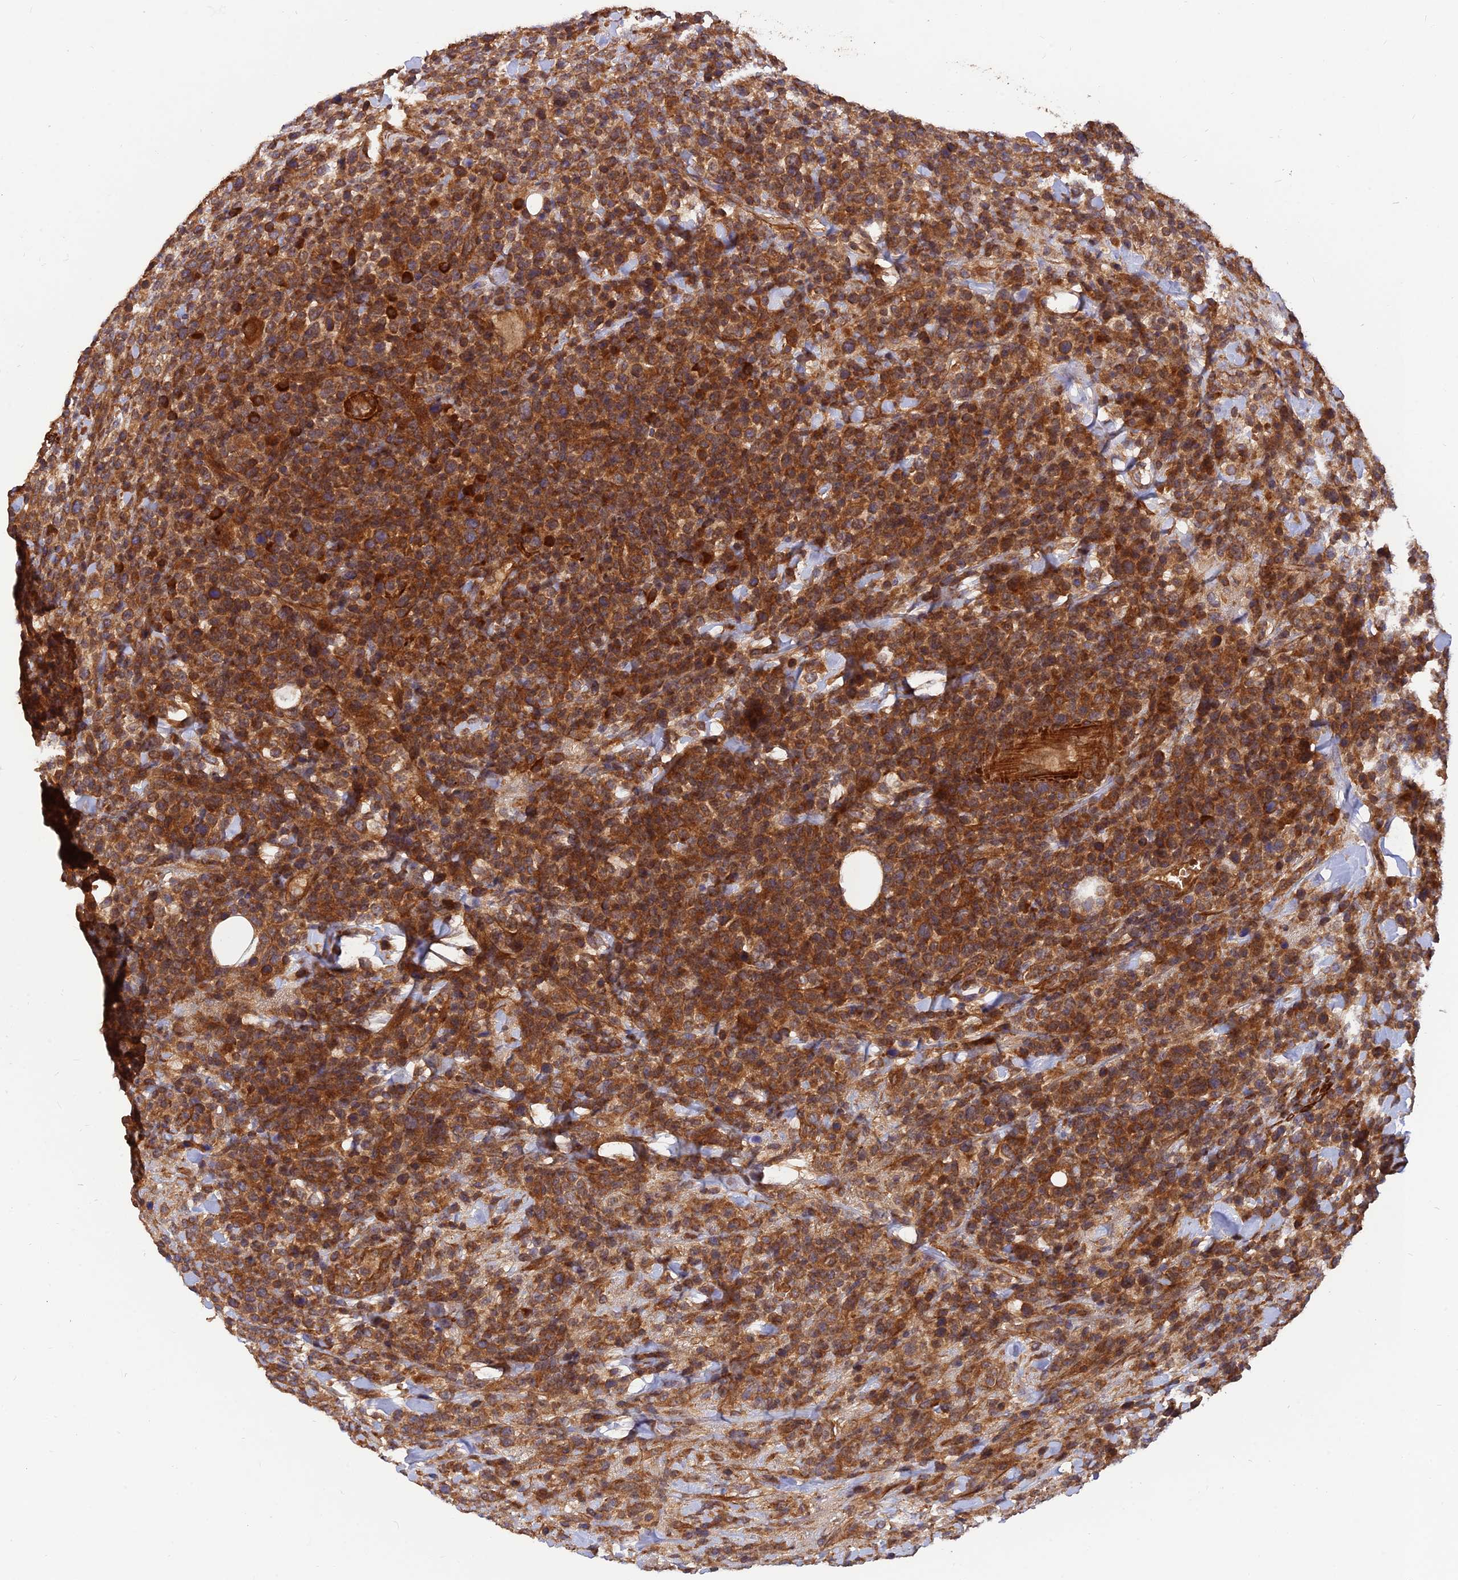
{"staining": {"intensity": "strong", "quantity": ">75%", "location": "cytoplasmic/membranous"}, "tissue": "lymphoma", "cell_type": "Tumor cells", "image_type": "cancer", "snomed": [{"axis": "morphology", "description": "Malignant lymphoma, non-Hodgkin's type, High grade"}, {"axis": "topography", "description": "Colon"}], "caption": "High-magnification brightfield microscopy of malignant lymphoma, non-Hodgkin's type (high-grade) stained with DAB (brown) and counterstained with hematoxylin (blue). tumor cells exhibit strong cytoplasmic/membranous expression is identified in about>75% of cells.", "gene": "RELCH", "patient": {"sex": "female", "age": 53}}